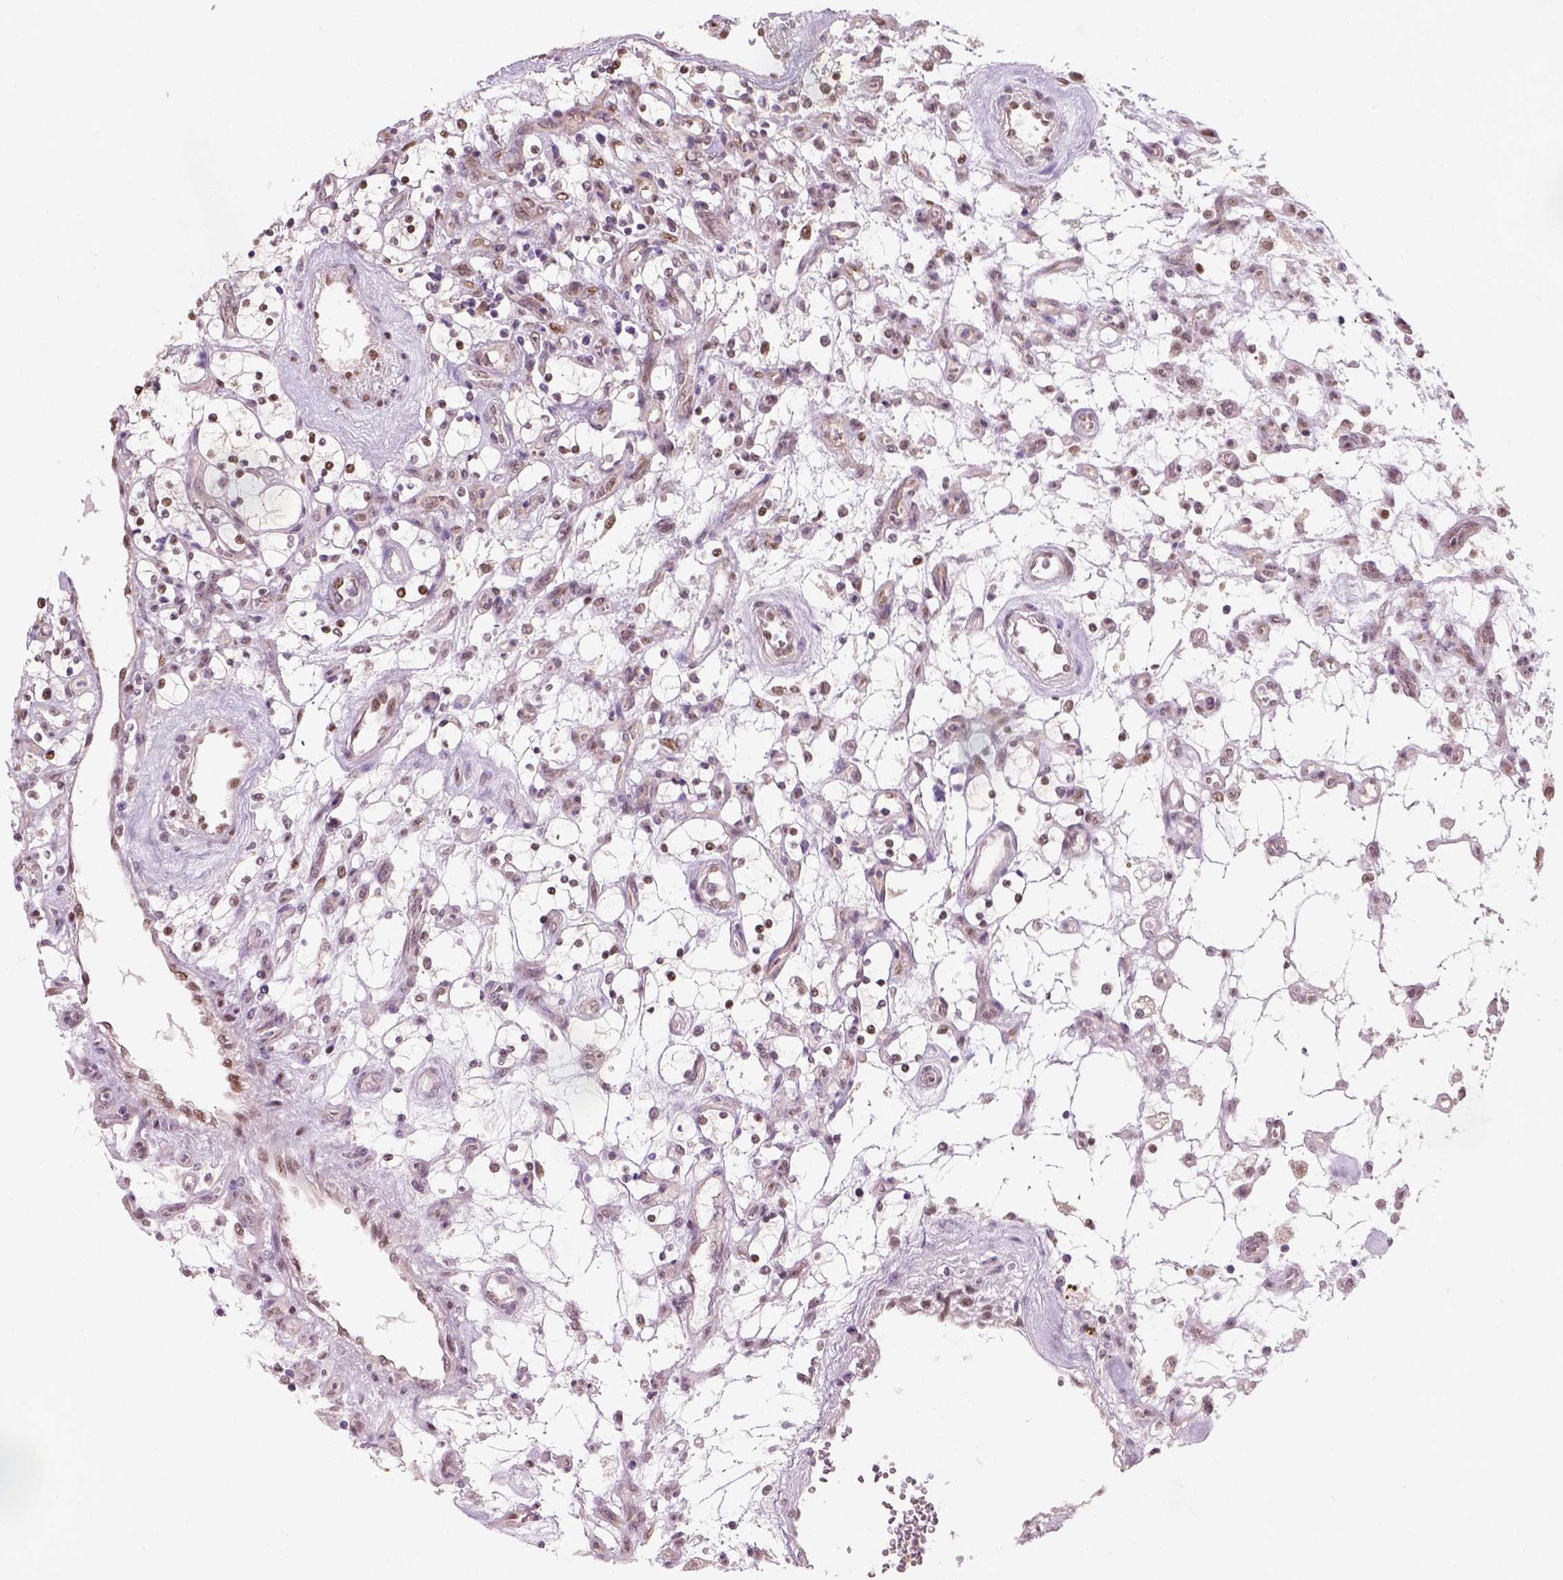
{"staining": {"intensity": "moderate", "quantity": ">75%", "location": "nuclear"}, "tissue": "renal cancer", "cell_type": "Tumor cells", "image_type": "cancer", "snomed": [{"axis": "morphology", "description": "Adenocarcinoma, NOS"}, {"axis": "topography", "description": "Kidney"}], "caption": "Immunohistochemical staining of renal cancer (adenocarcinoma) shows moderate nuclear protein positivity in about >75% of tumor cells.", "gene": "C1orf112", "patient": {"sex": "female", "age": 69}}